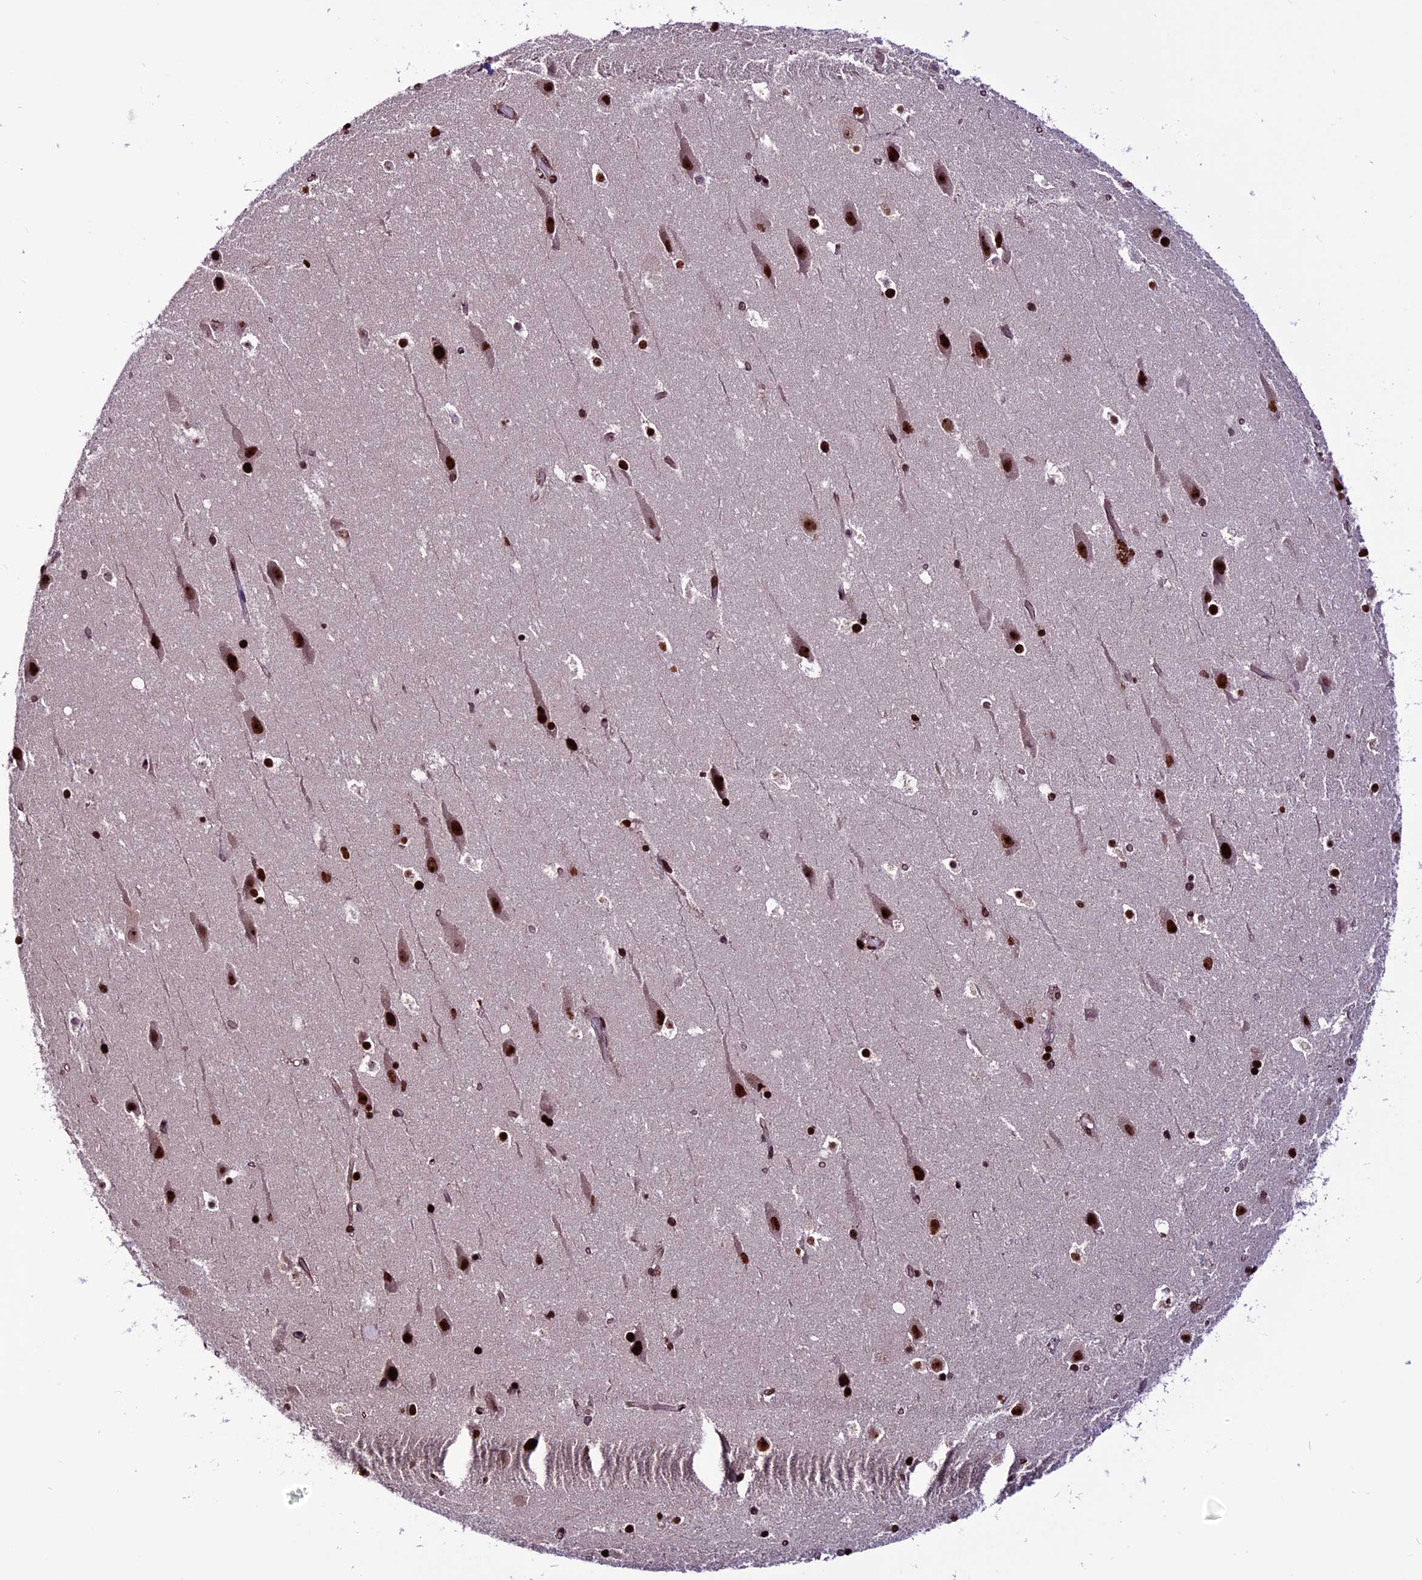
{"staining": {"intensity": "strong", "quantity": ">75%", "location": "nuclear"}, "tissue": "hippocampus", "cell_type": "Glial cells", "image_type": "normal", "snomed": [{"axis": "morphology", "description": "Normal tissue, NOS"}, {"axis": "topography", "description": "Hippocampus"}], "caption": "A high-resolution photomicrograph shows IHC staining of normal hippocampus, which demonstrates strong nuclear staining in approximately >75% of glial cells. The protein is stained brown, and the nuclei are stained in blue (DAB IHC with brightfield microscopy, high magnification).", "gene": "RINL", "patient": {"sex": "female", "age": 52}}